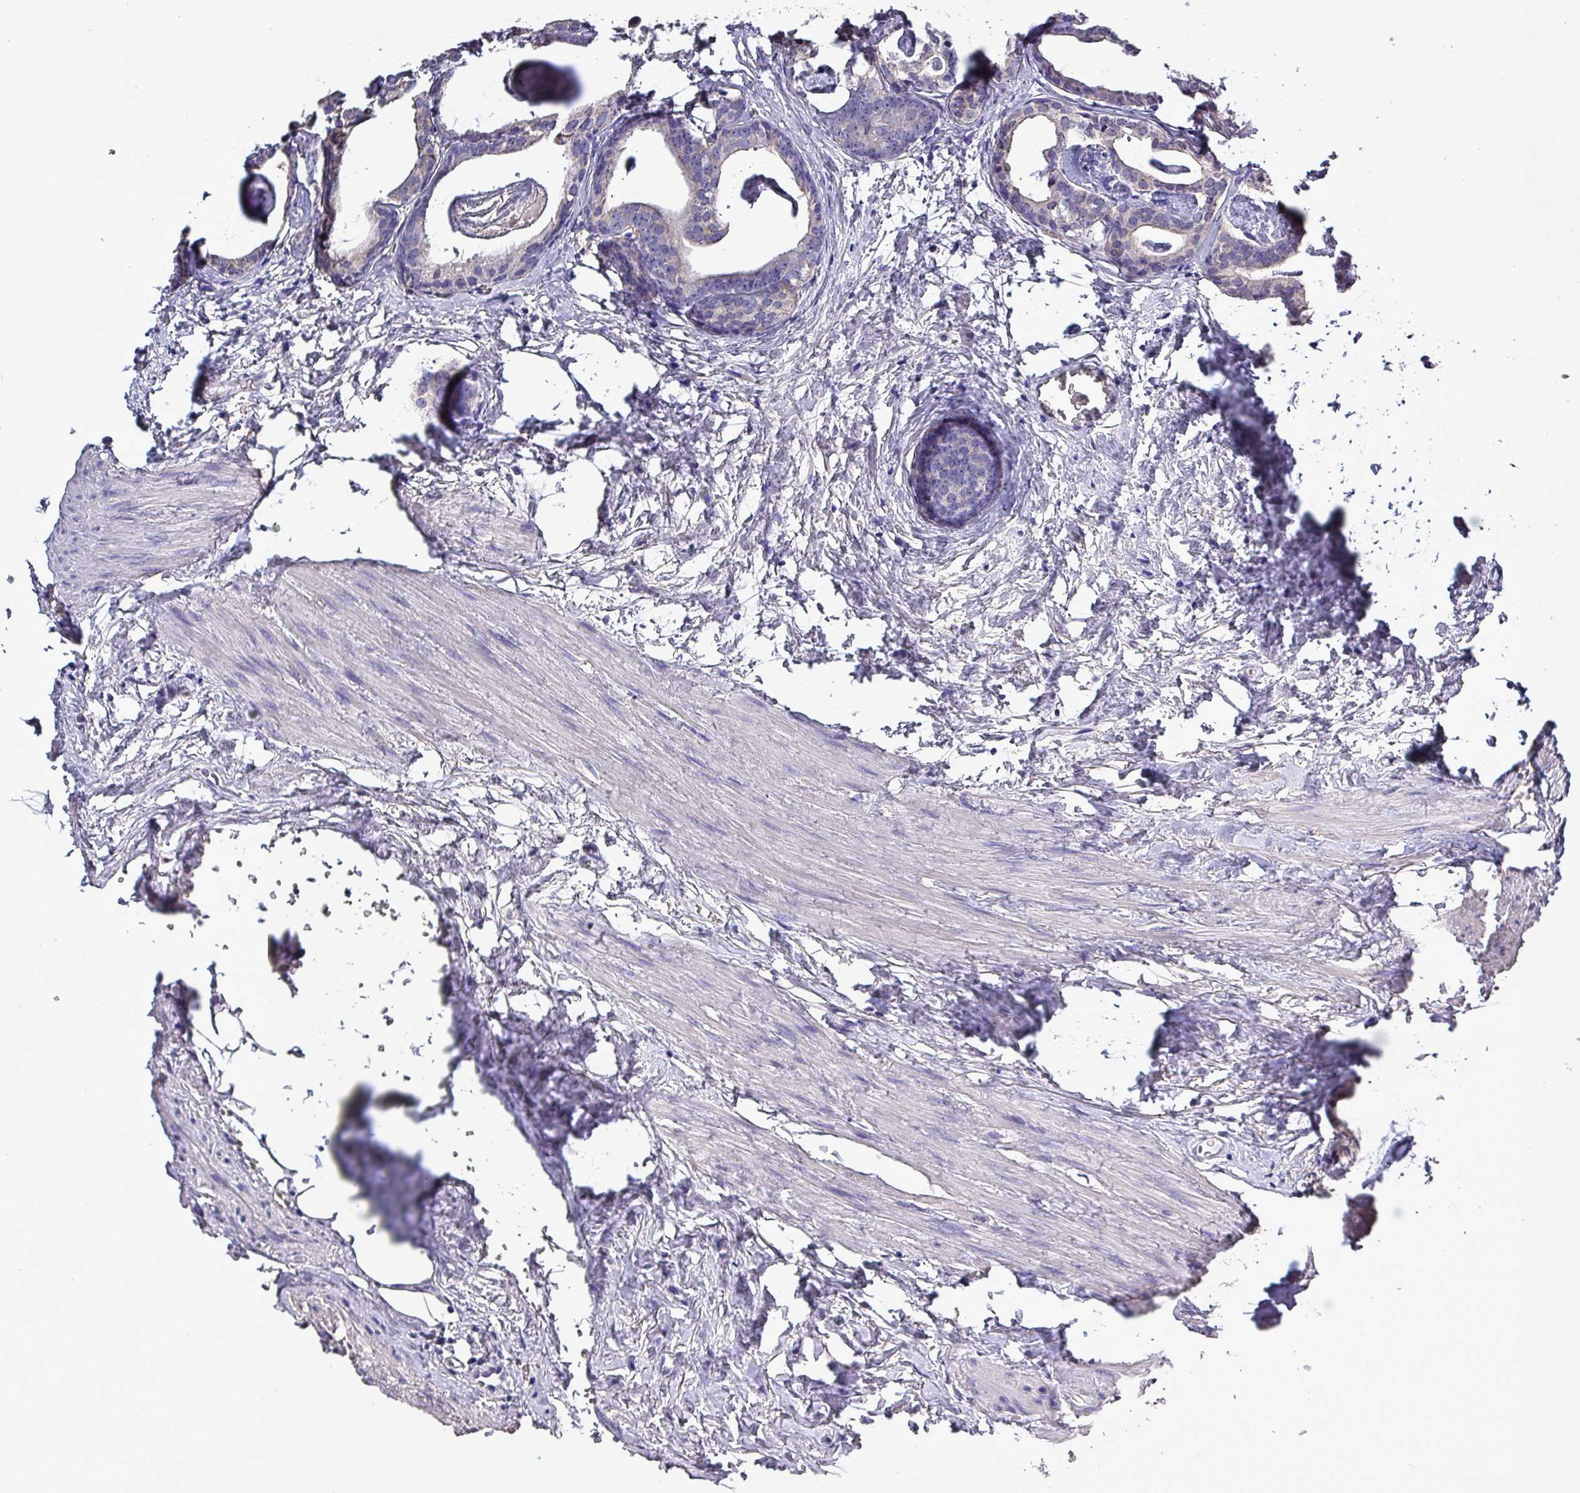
{"staining": {"intensity": "negative", "quantity": "none", "location": "none"}, "tissue": "prostate cancer", "cell_type": "Tumor cells", "image_type": "cancer", "snomed": [{"axis": "morphology", "description": "Adenocarcinoma, Low grade"}, {"axis": "topography", "description": "Prostate"}], "caption": "Prostate adenocarcinoma (low-grade) was stained to show a protein in brown. There is no significant staining in tumor cells.", "gene": "HTRA4", "patient": {"sex": "male", "age": 71}}